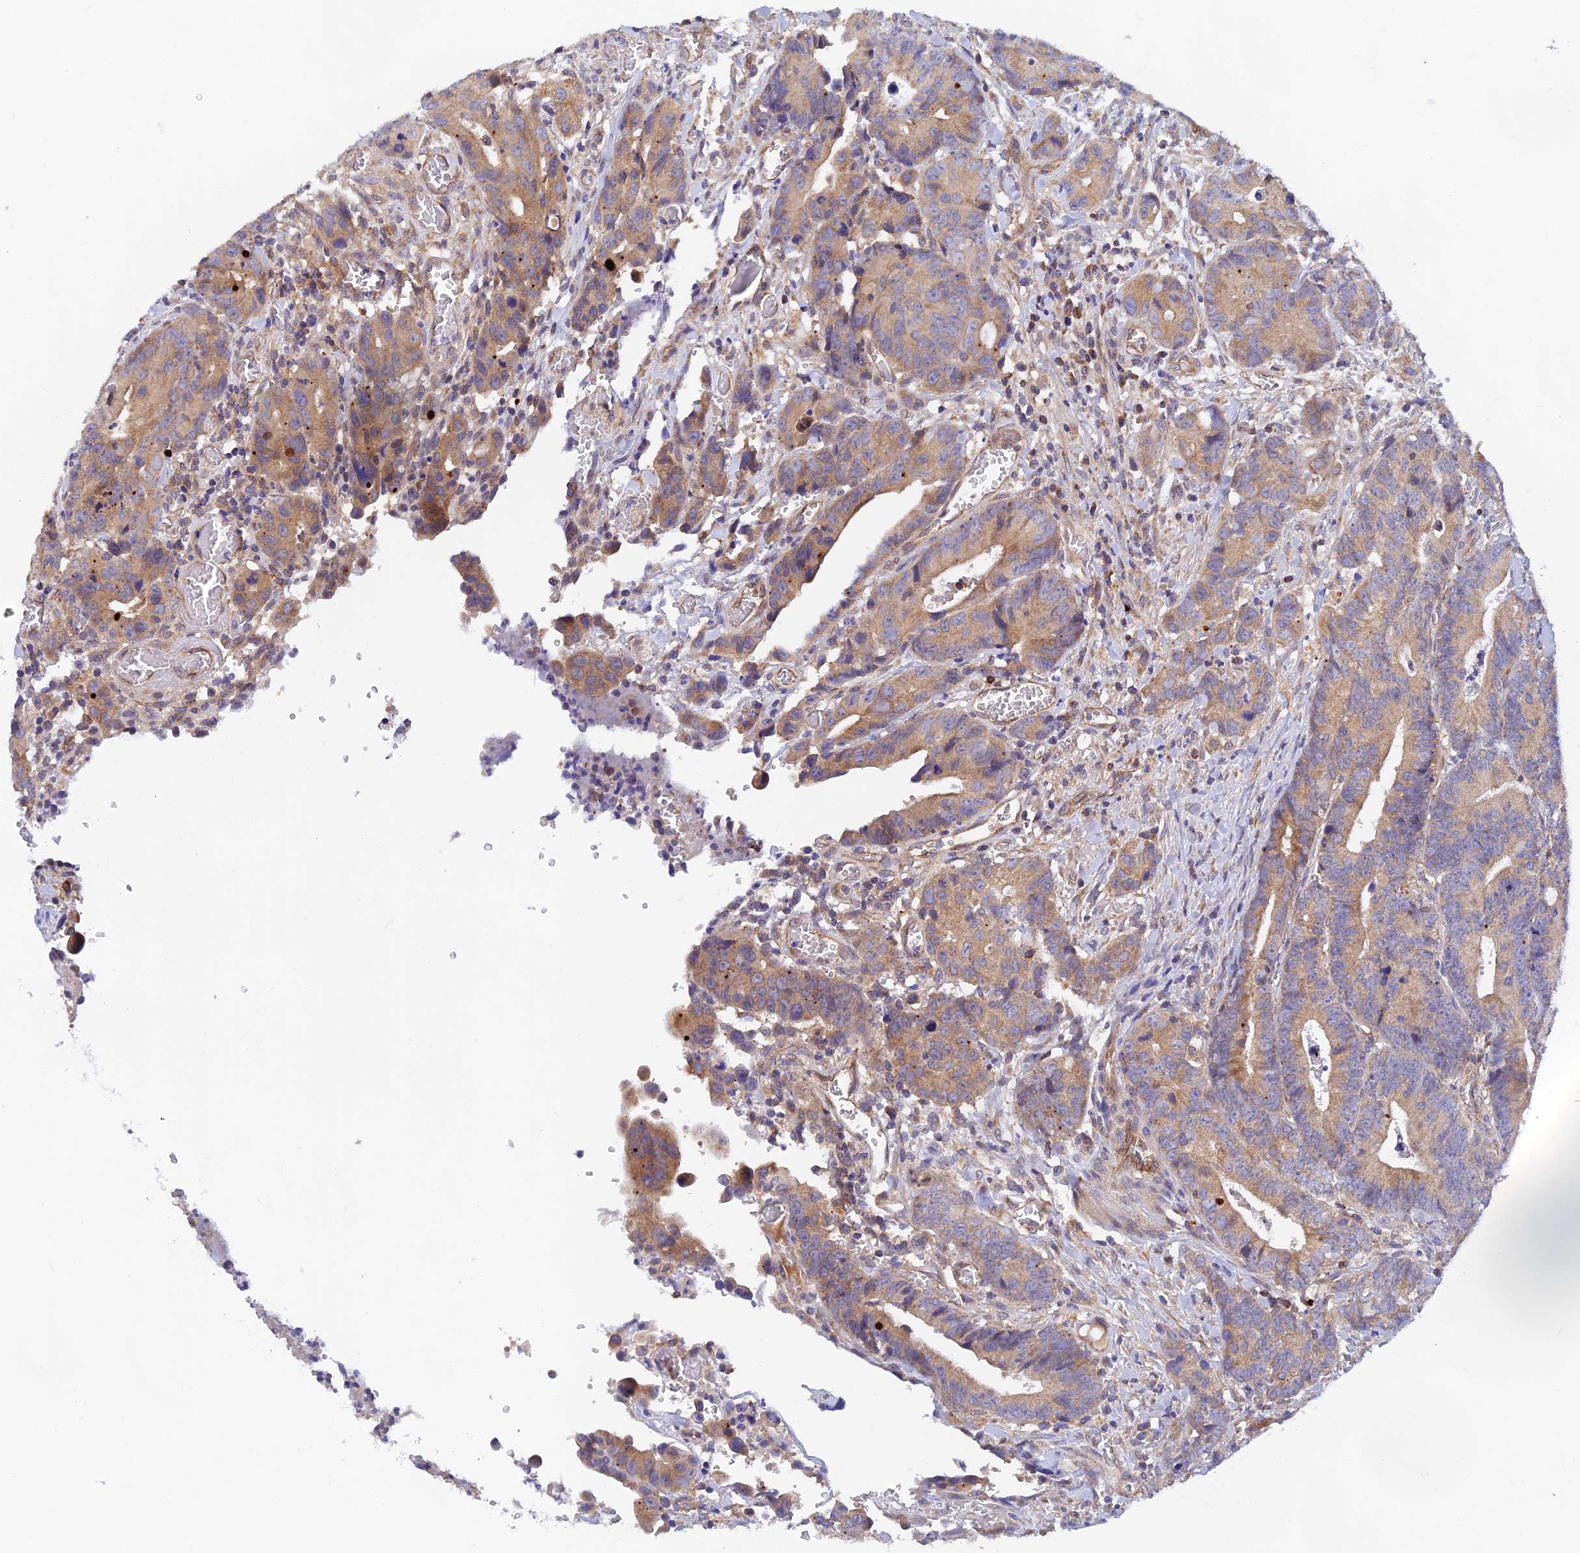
{"staining": {"intensity": "moderate", "quantity": ">75%", "location": "cytoplasmic/membranous"}, "tissue": "colorectal cancer", "cell_type": "Tumor cells", "image_type": "cancer", "snomed": [{"axis": "morphology", "description": "Adenocarcinoma, NOS"}, {"axis": "topography", "description": "Colon"}], "caption": "A micrograph of human colorectal cancer stained for a protein reveals moderate cytoplasmic/membranous brown staining in tumor cells.", "gene": "RANBP6", "patient": {"sex": "female", "age": 57}}